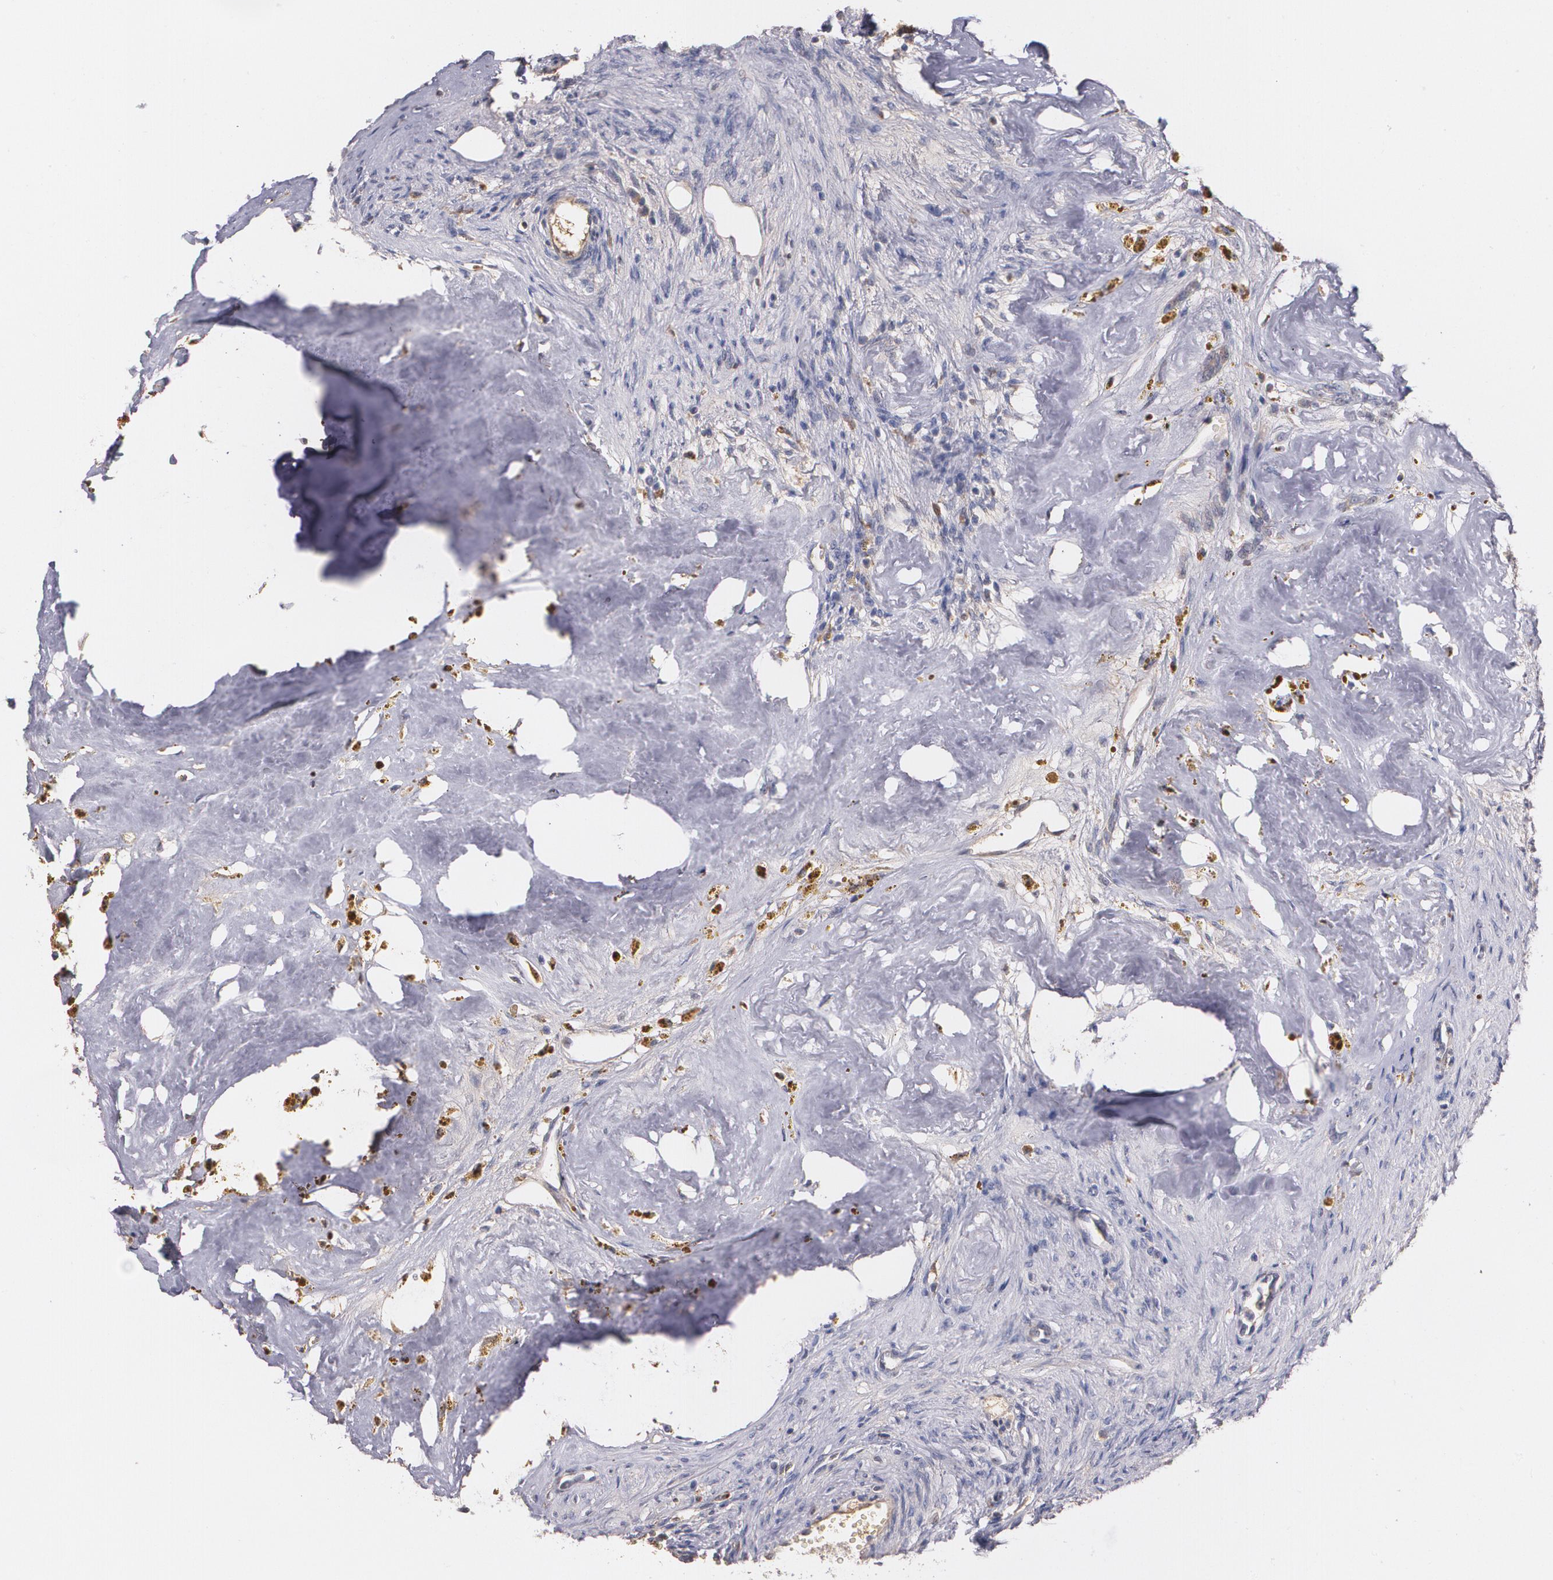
{"staining": {"intensity": "negative", "quantity": "none", "location": "none"}, "tissue": "ovary", "cell_type": "Follicle cells", "image_type": "normal", "snomed": [{"axis": "morphology", "description": "Normal tissue, NOS"}, {"axis": "topography", "description": "Ovary"}], "caption": "A high-resolution image shows immunohistochemistry staining of benign ovary, which reveals no significant staining in follicle cells.", "gene": "AMBP", "patient": {"sex": "female", "age": 33}}